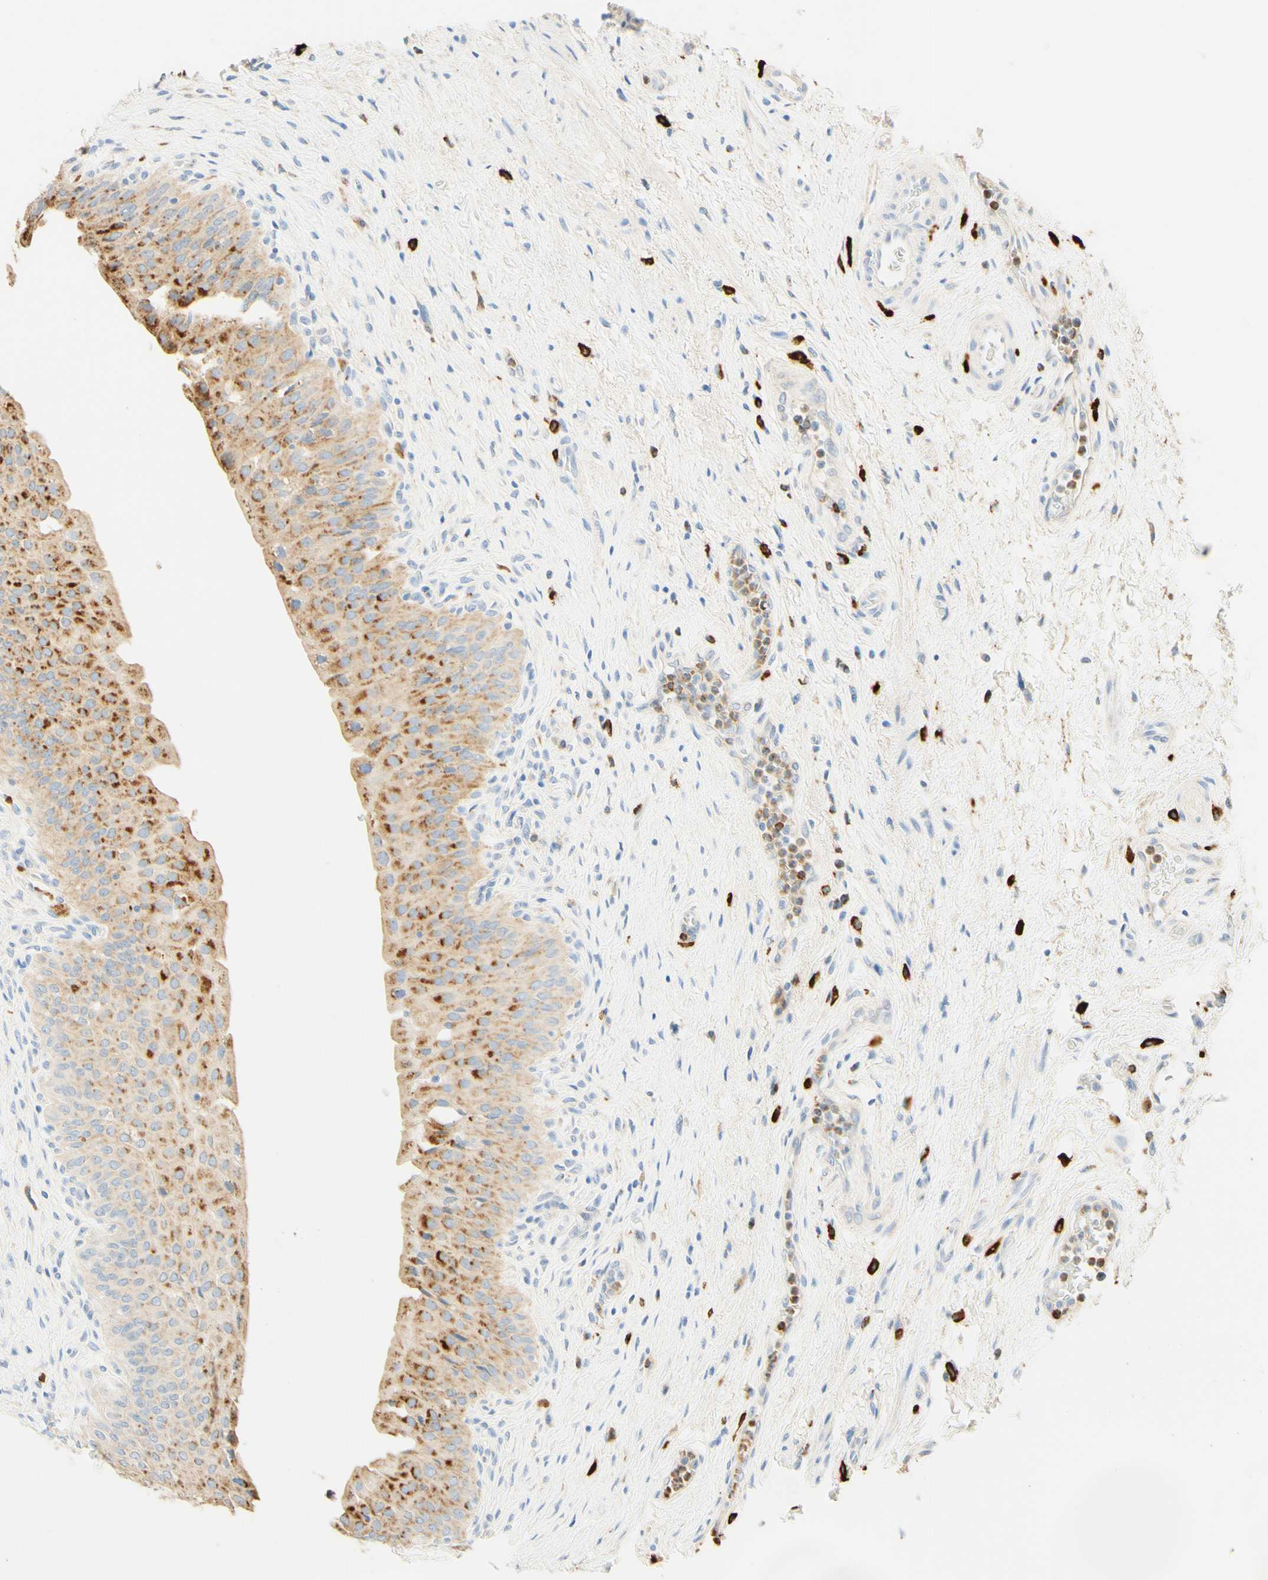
{"staining": {"intensity": "moderate", "quantity": ">75%", "location": "cytoplasmic/membranous"}, "tissue": "urinary bladder", "cell_type": "Urothelial cells", "image_type": "normal", "snomed": [{"axis": "morphology", "description": "Normal tissue, NOS"}, {"axis": "morphology", "description": "Urothelial carcinoma, High grade"}, {"axis": "topography", "description": "Urinary bladder"}], "caption": "Immunohistochemical staining of normal human urinary bladder shows >75% levels of moderate cytoplasmic/membranous protein positivity in approximately >75% of urothelial cells.", "gene": "CD63", "patient": {"sex": "male", "age": 46}}